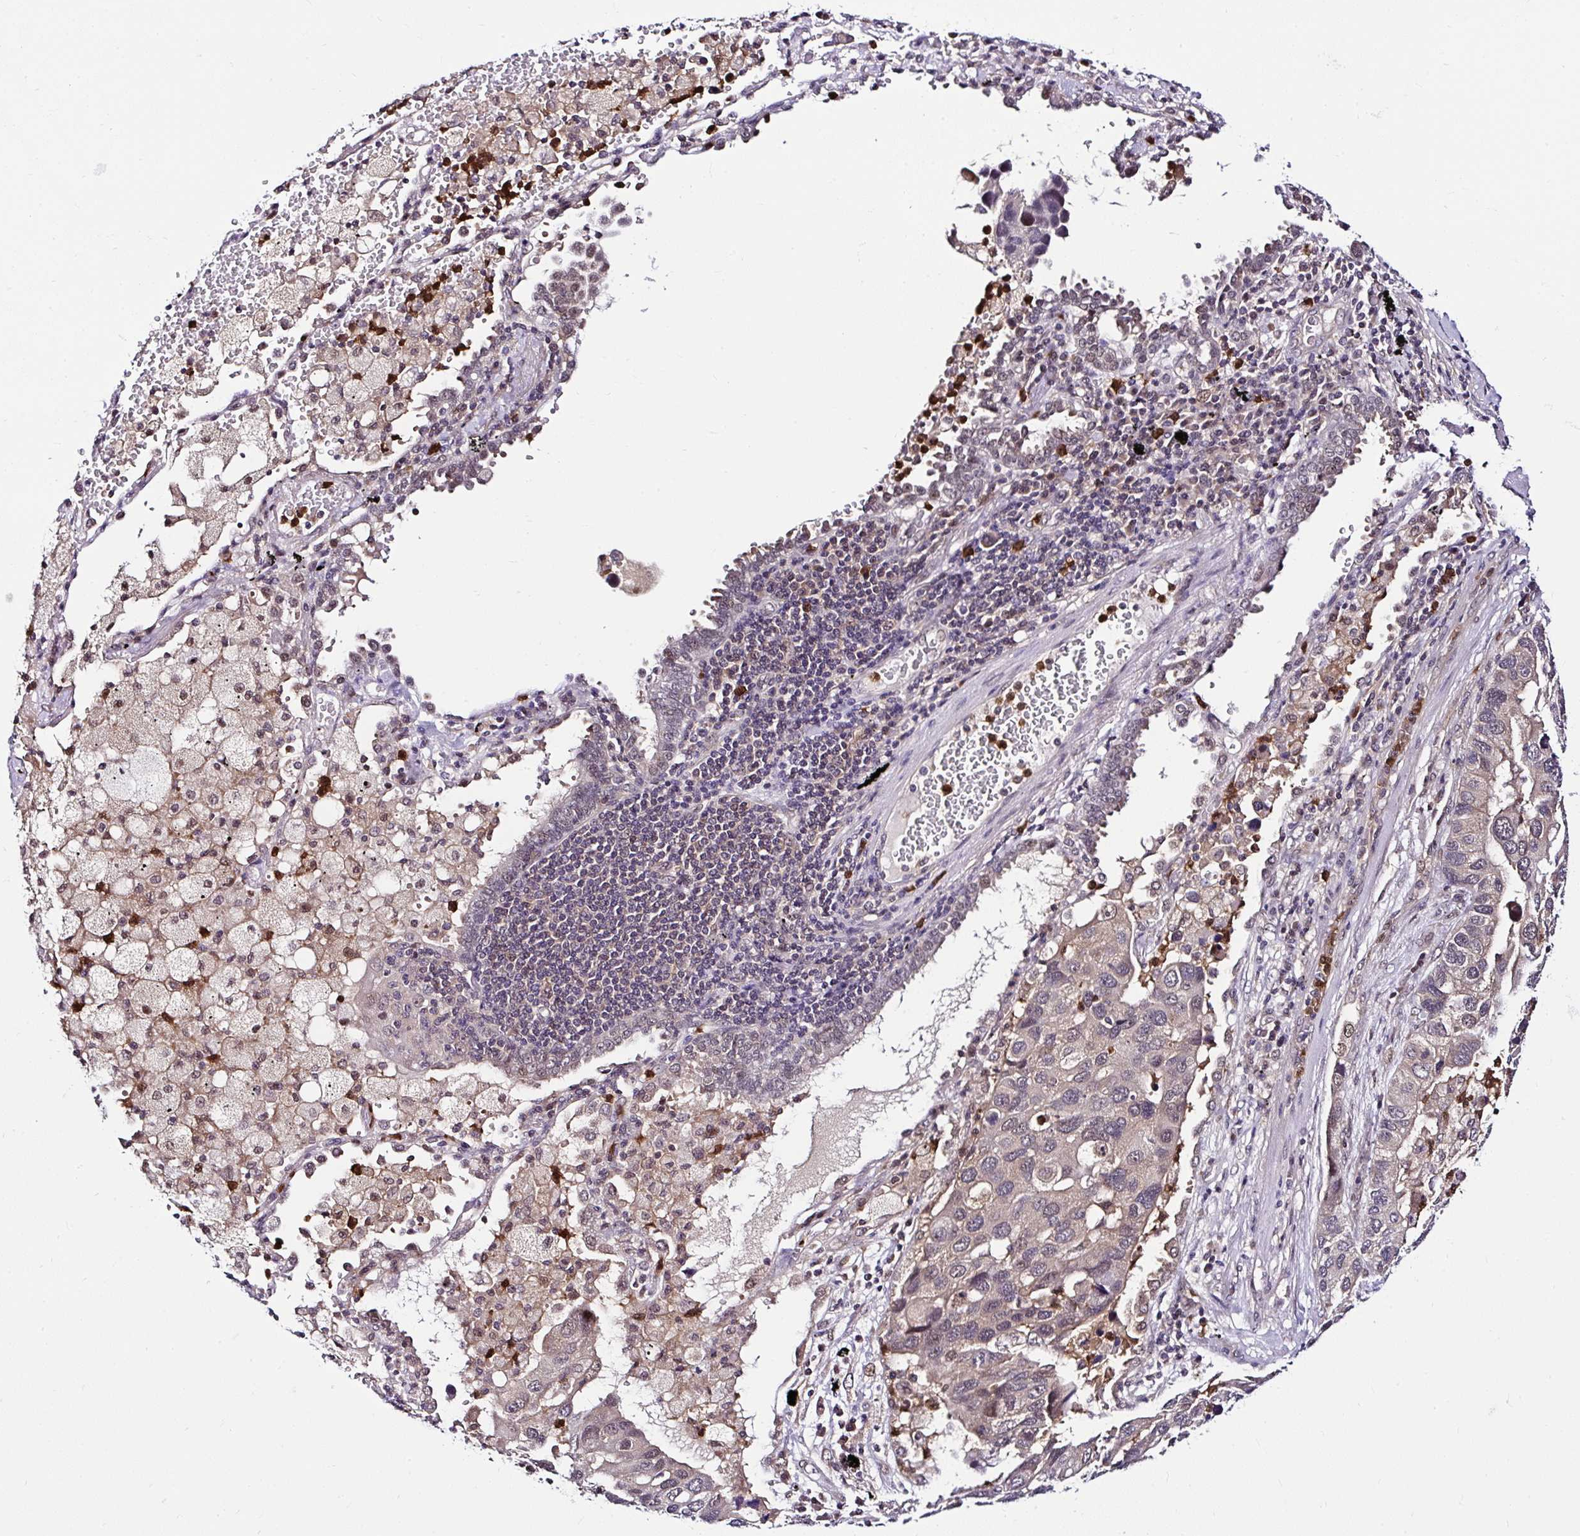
{"staining": {"intensity": "weak", "quantity": "25%-75%", "location": "cytoplasmic/membranous,nuclear"}, "tissue": "lung cancer", "cell_type": "Tumor cells", "image_type": "cancer", "snomed": [{"axis": "morphology", "description": "Aneuploidy"}, {"axis": "morphology", "description": "Adenocarcinoma, NOS"}, {"axis": "topography", "description": "Lymph node"}, {"axis": "topography", "description": "Lung"}], "caption": "Protein expression analysis of lung cancer exhibits weak cytoplasmic/membranous and nuclear positivity in about 25%-75% of tumor cells.", "gene": "PIN4", "patient": {"sex": "female", "age": 74}}